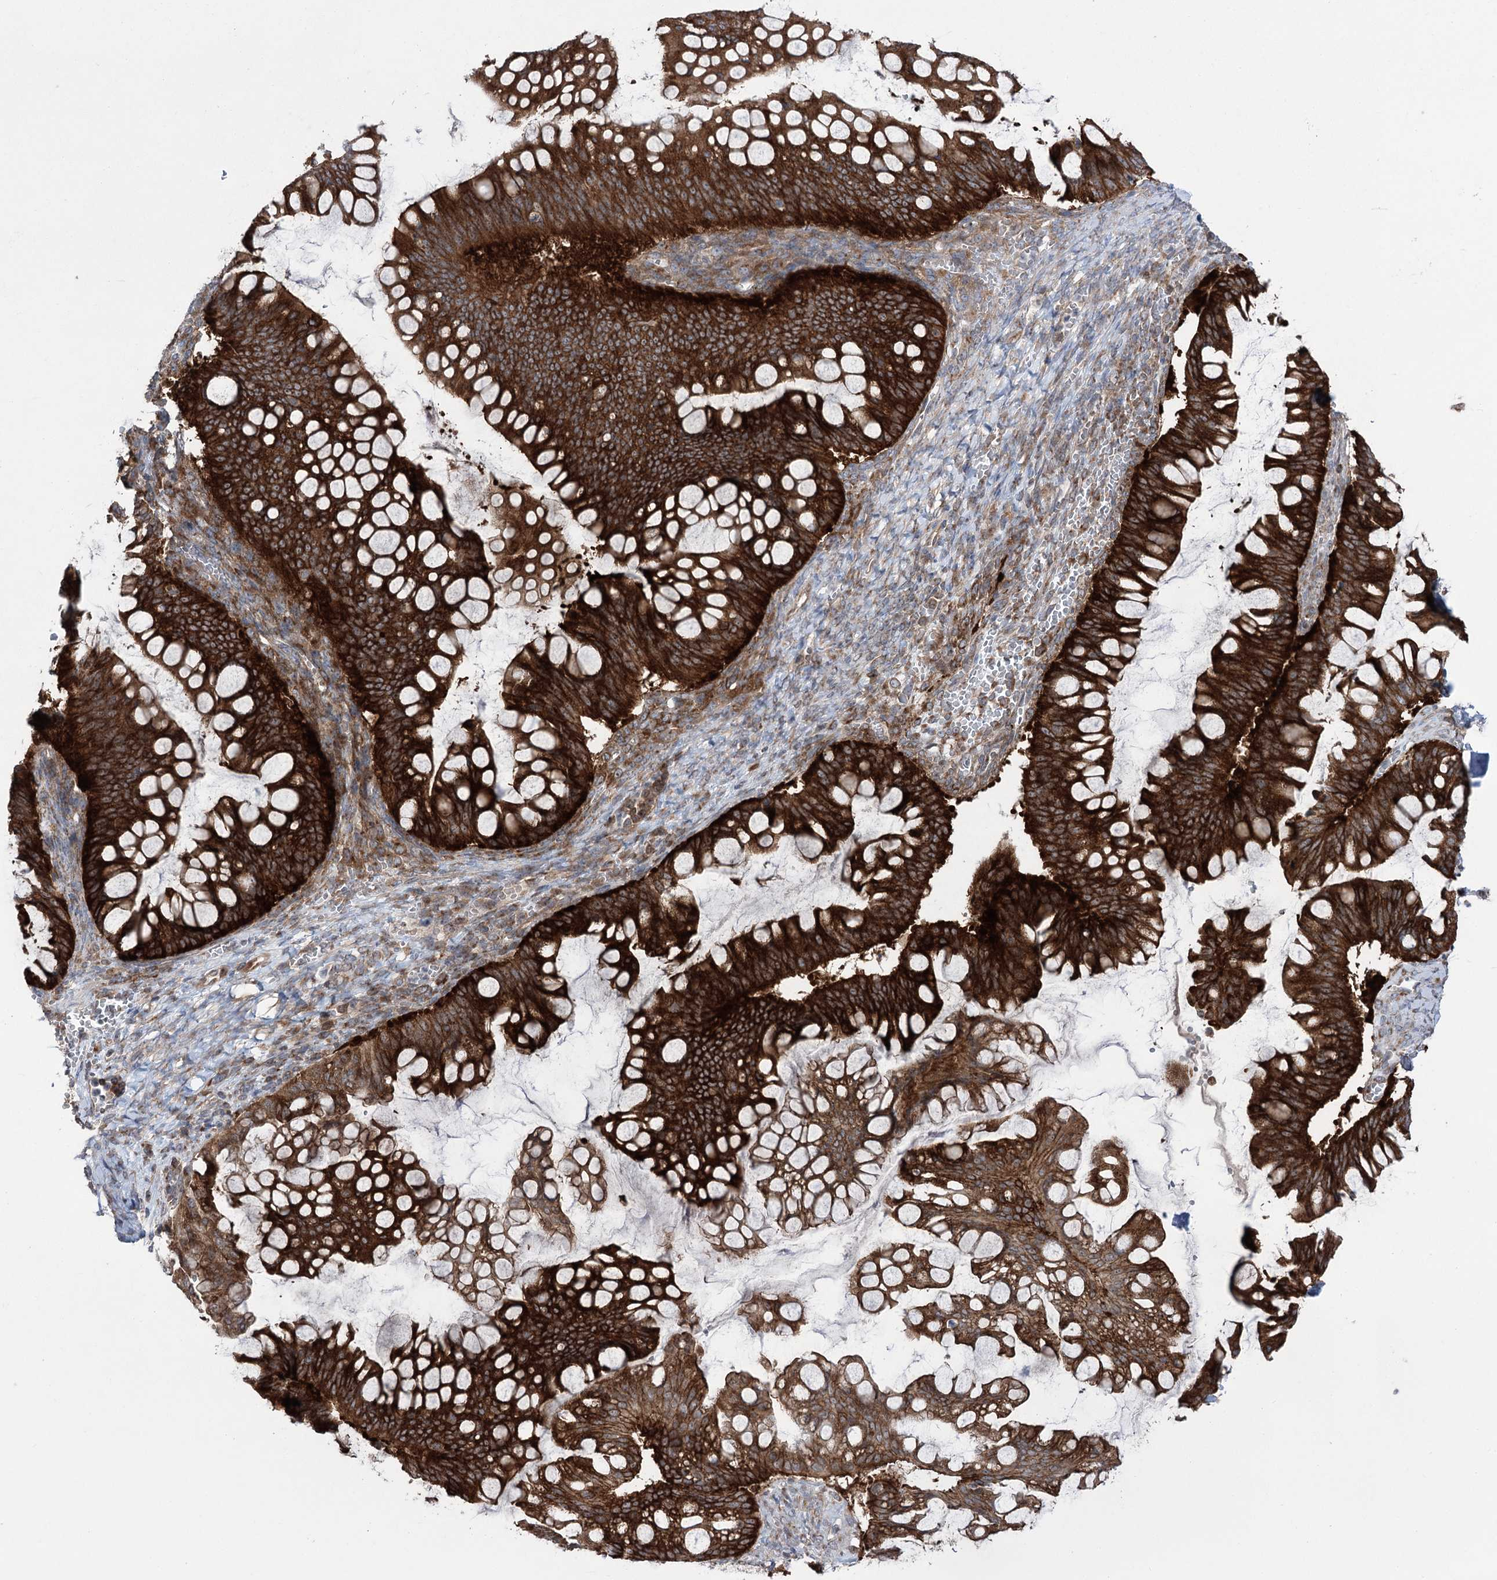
{"staining": {"intensity": "strong", "quantity": ">75%", "location": "cytoplasmic/membranous"}, "tissue": "ovarian cancer", "cell_type": "Tumor cells", "image_type": "cancer", "snomed": [{"axis": "morphology", "description": "Cystadenocarcinoma, mucinous, NOS"}, {"axis": "topography", "description": "Ovary"}], "caption": "Ovarian cancer tissue demonstrates strong cytoplasmic/membranous expression in approximately >75% of tumor cells", "gene": "ZNF622", "patient": {"sex": "female", "age": 73}}